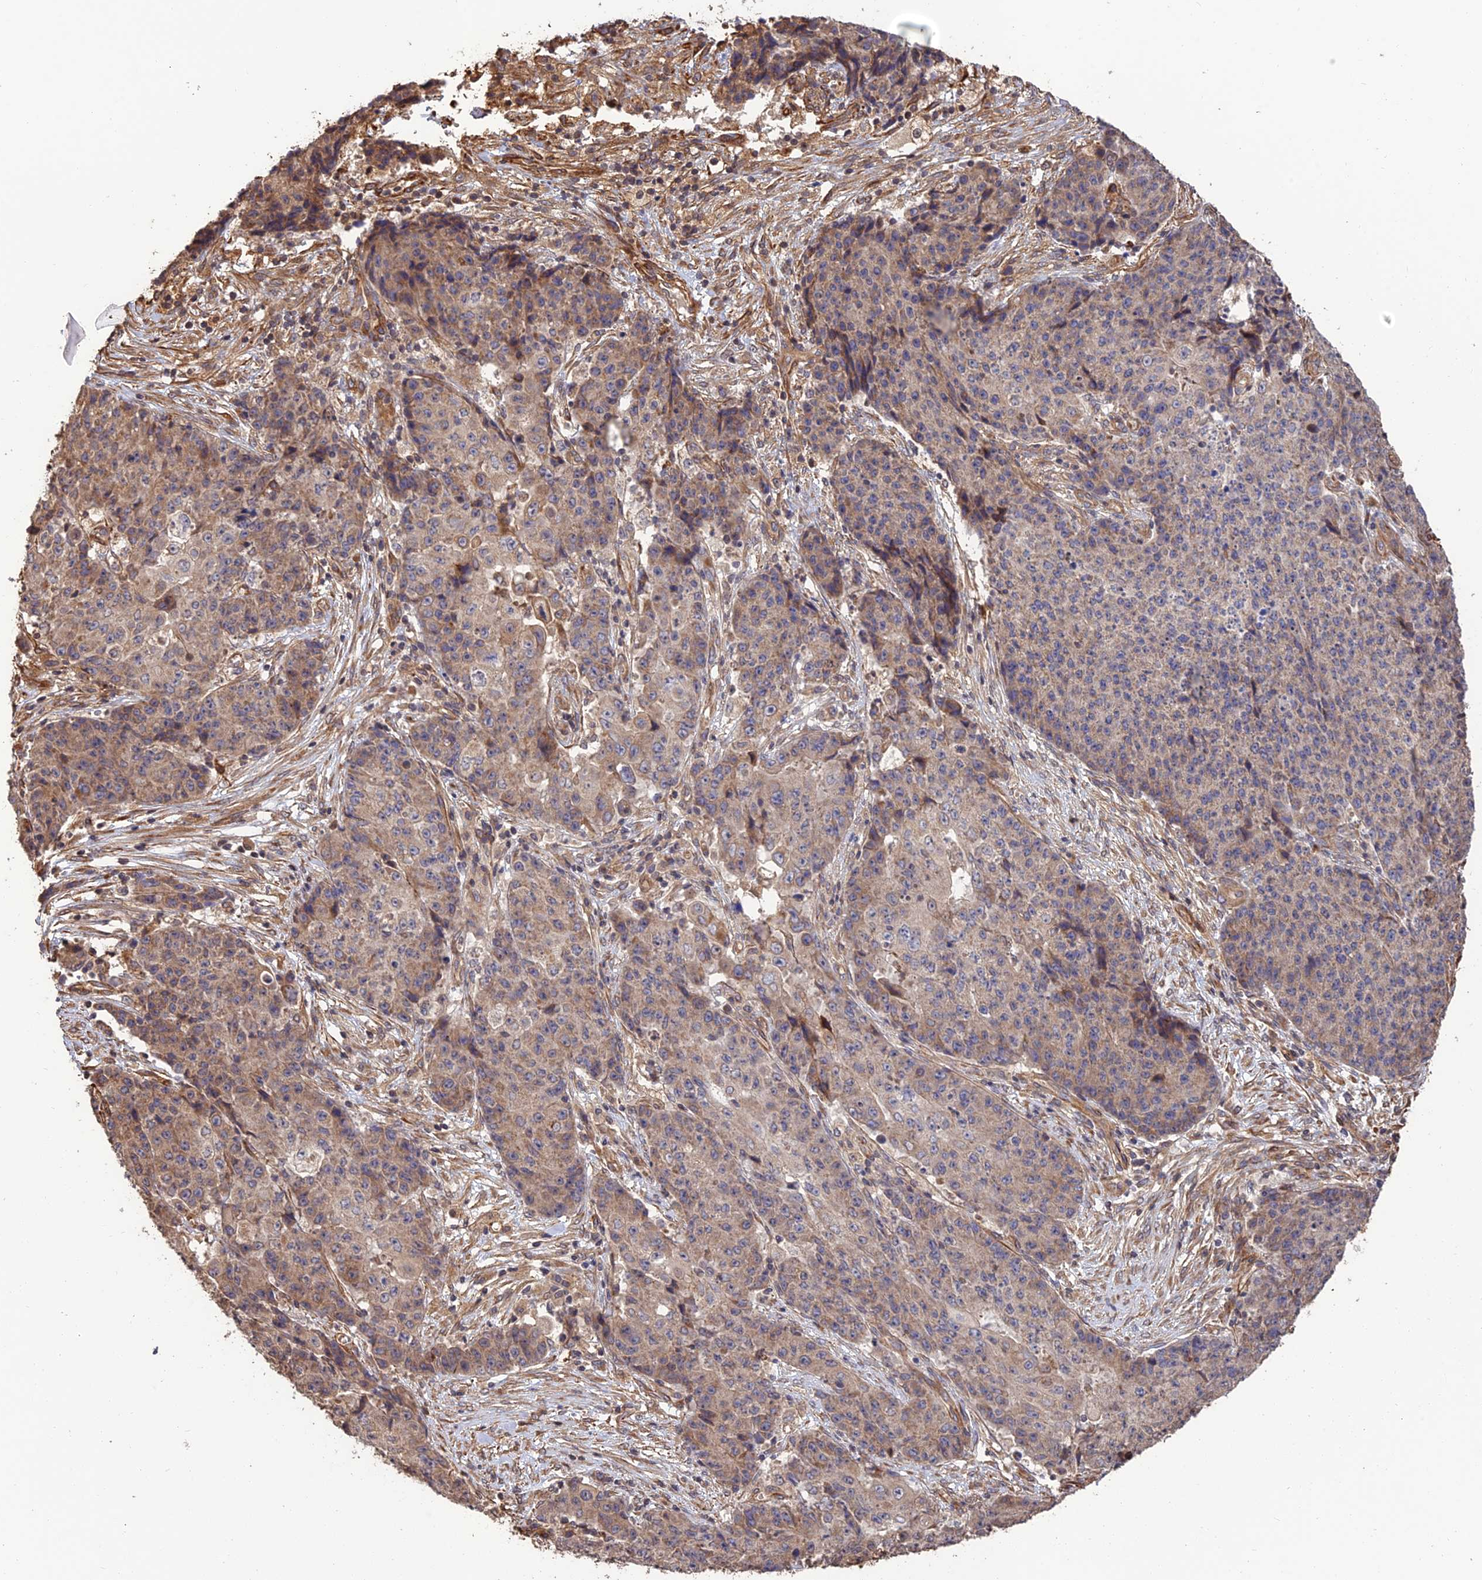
{"staining": {"intensity": "weak", "quantity": "25%-75%", "location": "cytoplasmic/membranous"}, "tissue": "ovarian cancer", "cell_type": "Tumor cells", "image_type": "cancer", "snomed": [{"axis": "morphology", "description": "Carcinoma, endometroid"}, {"axis": "topography", "description": "Ovary"}], "caption": "High-power microscopy captured an immunohistochemistry (IHC) micrograph of ovarian cancer (endometroid carcinoma), revealing weak cytoplasmic/membranous expression in approximately 25%-75% of tumor cells.", "gene": "CREBL2", "patient": {"sex": "female", "age": 42}}